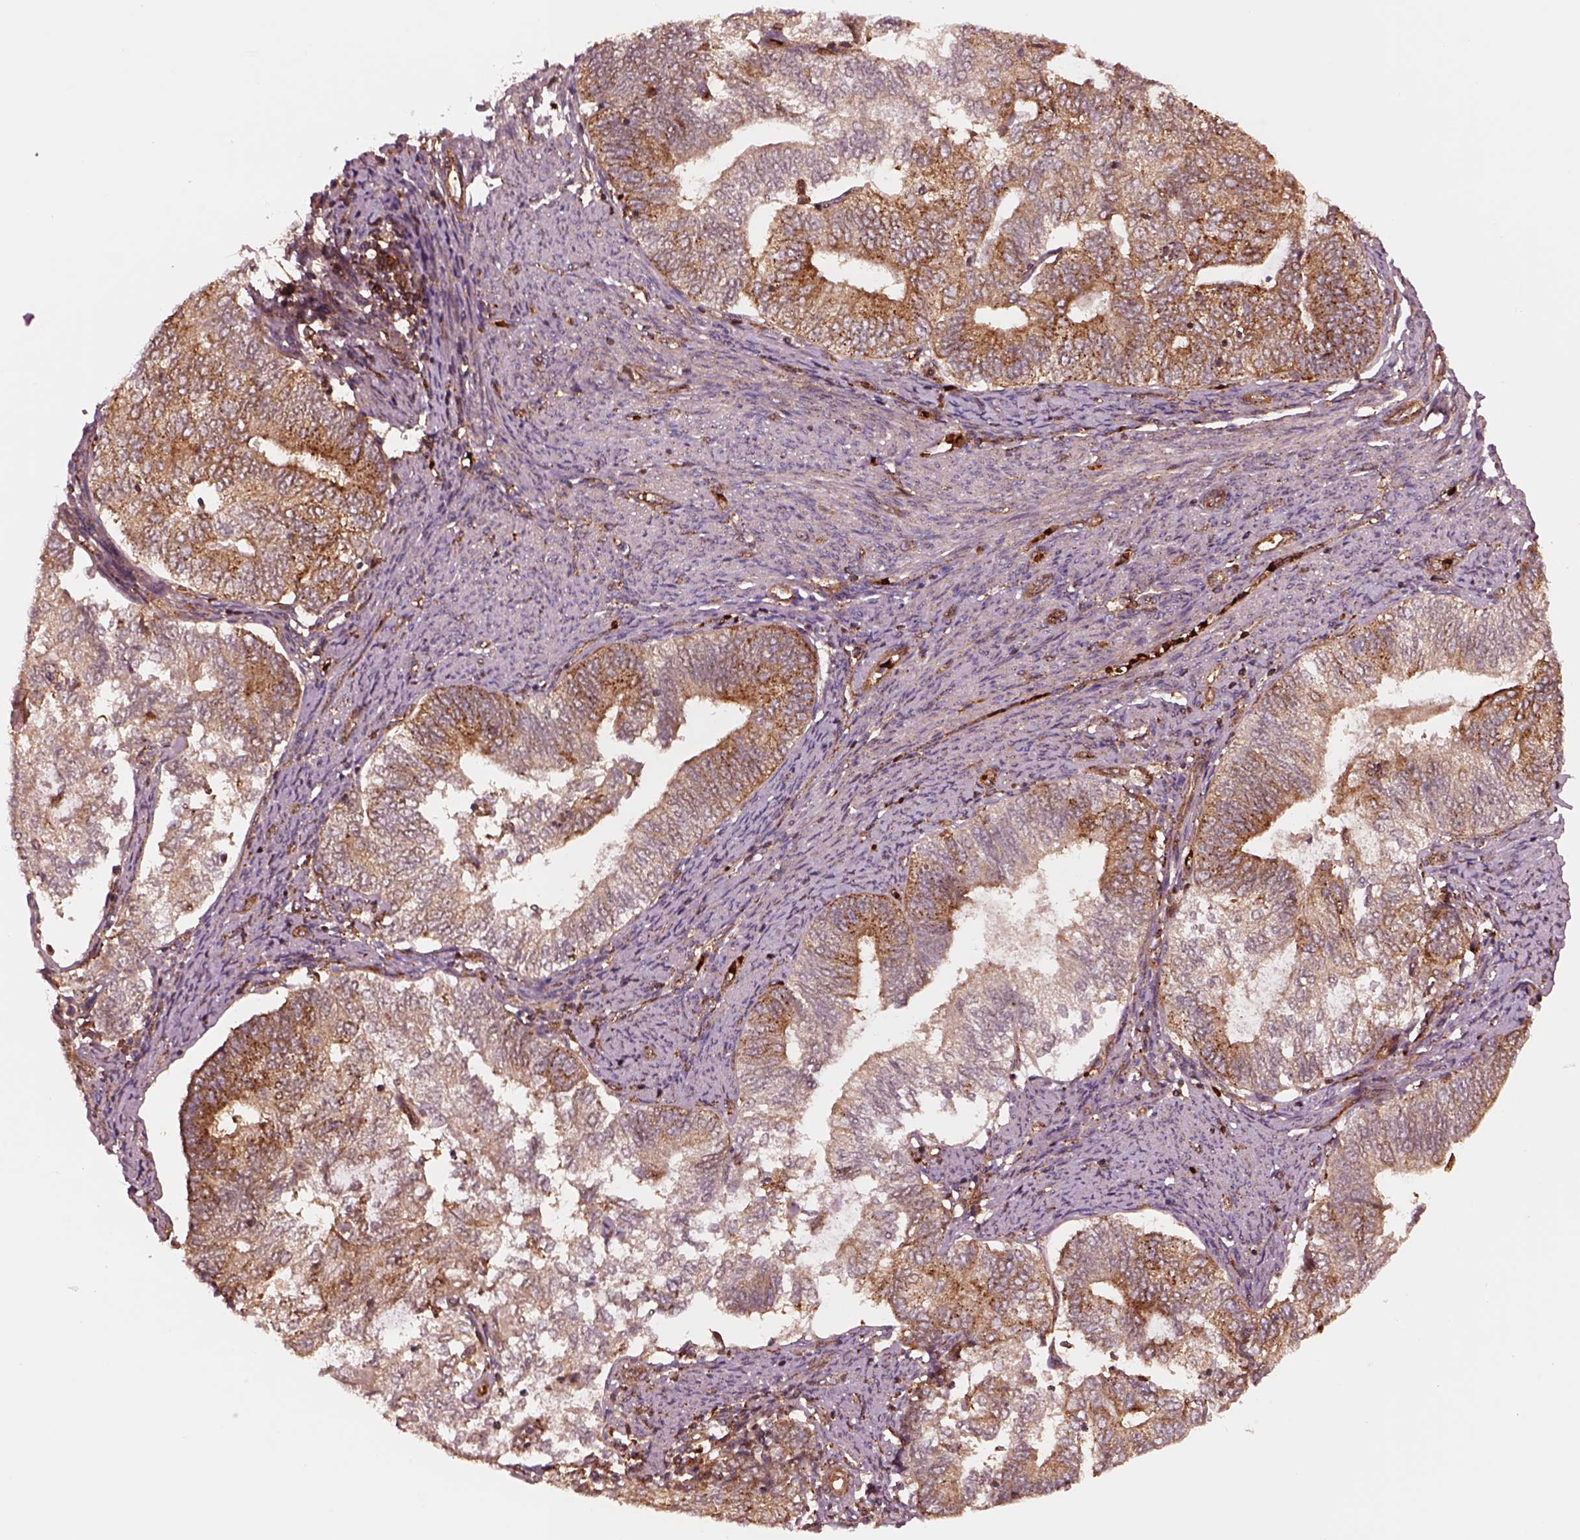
{"staining": {"intensity": "moderate", "quantity": "25%-75%", "location": "cytoplasmic/membranous"}, "tissue": "endometrial cancer", "cell_type": "Tumor cells", "image_type": "cancer", "snomed": [{"axis": "morphology", "description": "Adenocarcinoma, NOS"}, {"axis": "topography", "description": "Endometrium"}], "caption": "Brown immunohistochemical staining in human endometrial adenocarcinoma reveals moderate cytoplasmic/membranous expression in approximately 25%-75% of tumor cells.", "gene": "WASHC2A", "patient": {"sex": "female", "age": 65}}